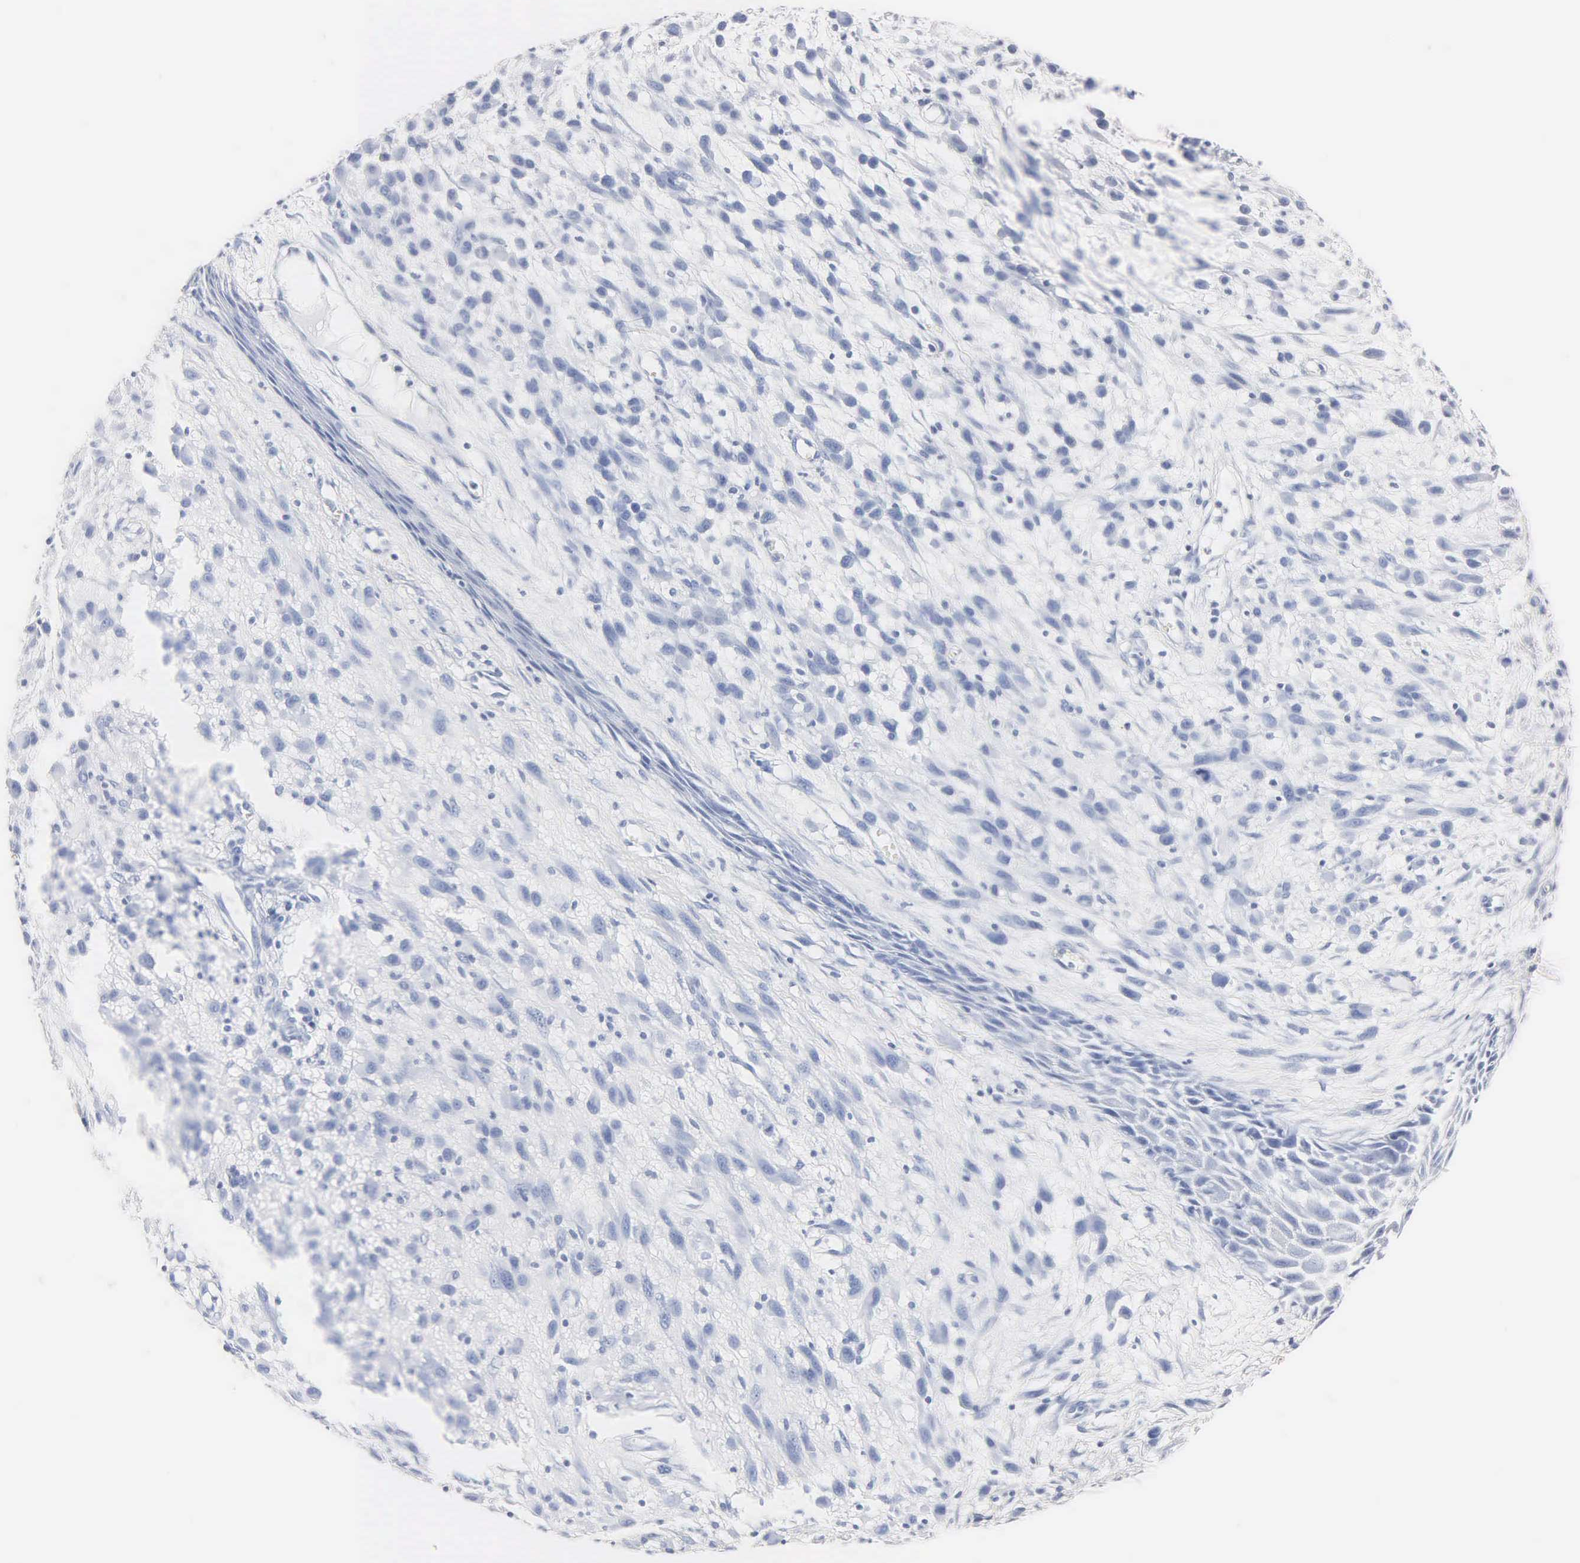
{"staining": {"intensity": "negative", "quantity": "none", "location": "none"}, "tissue": "melanoma", "cell_type": "Tumor cells", "image_type": "cancer", "snomed": [{"axis": "morphology", "description": "Malignant melanoma, NOS"}, {"axis": "topography", "description": "Skin"}], "caption": "IHC image of neoplastic tissue: melanoma stained with DAB (3,3'-diaminobenzidine) reveals no significant protein expression in tumor cells. (DAB (3,3'-diaminobenzidine) immunohistochemistry (IHC) visualized using brightfield microscopy, high magnification).", "gene": "MB", "patient": {"sex": "male", "age": 51}}